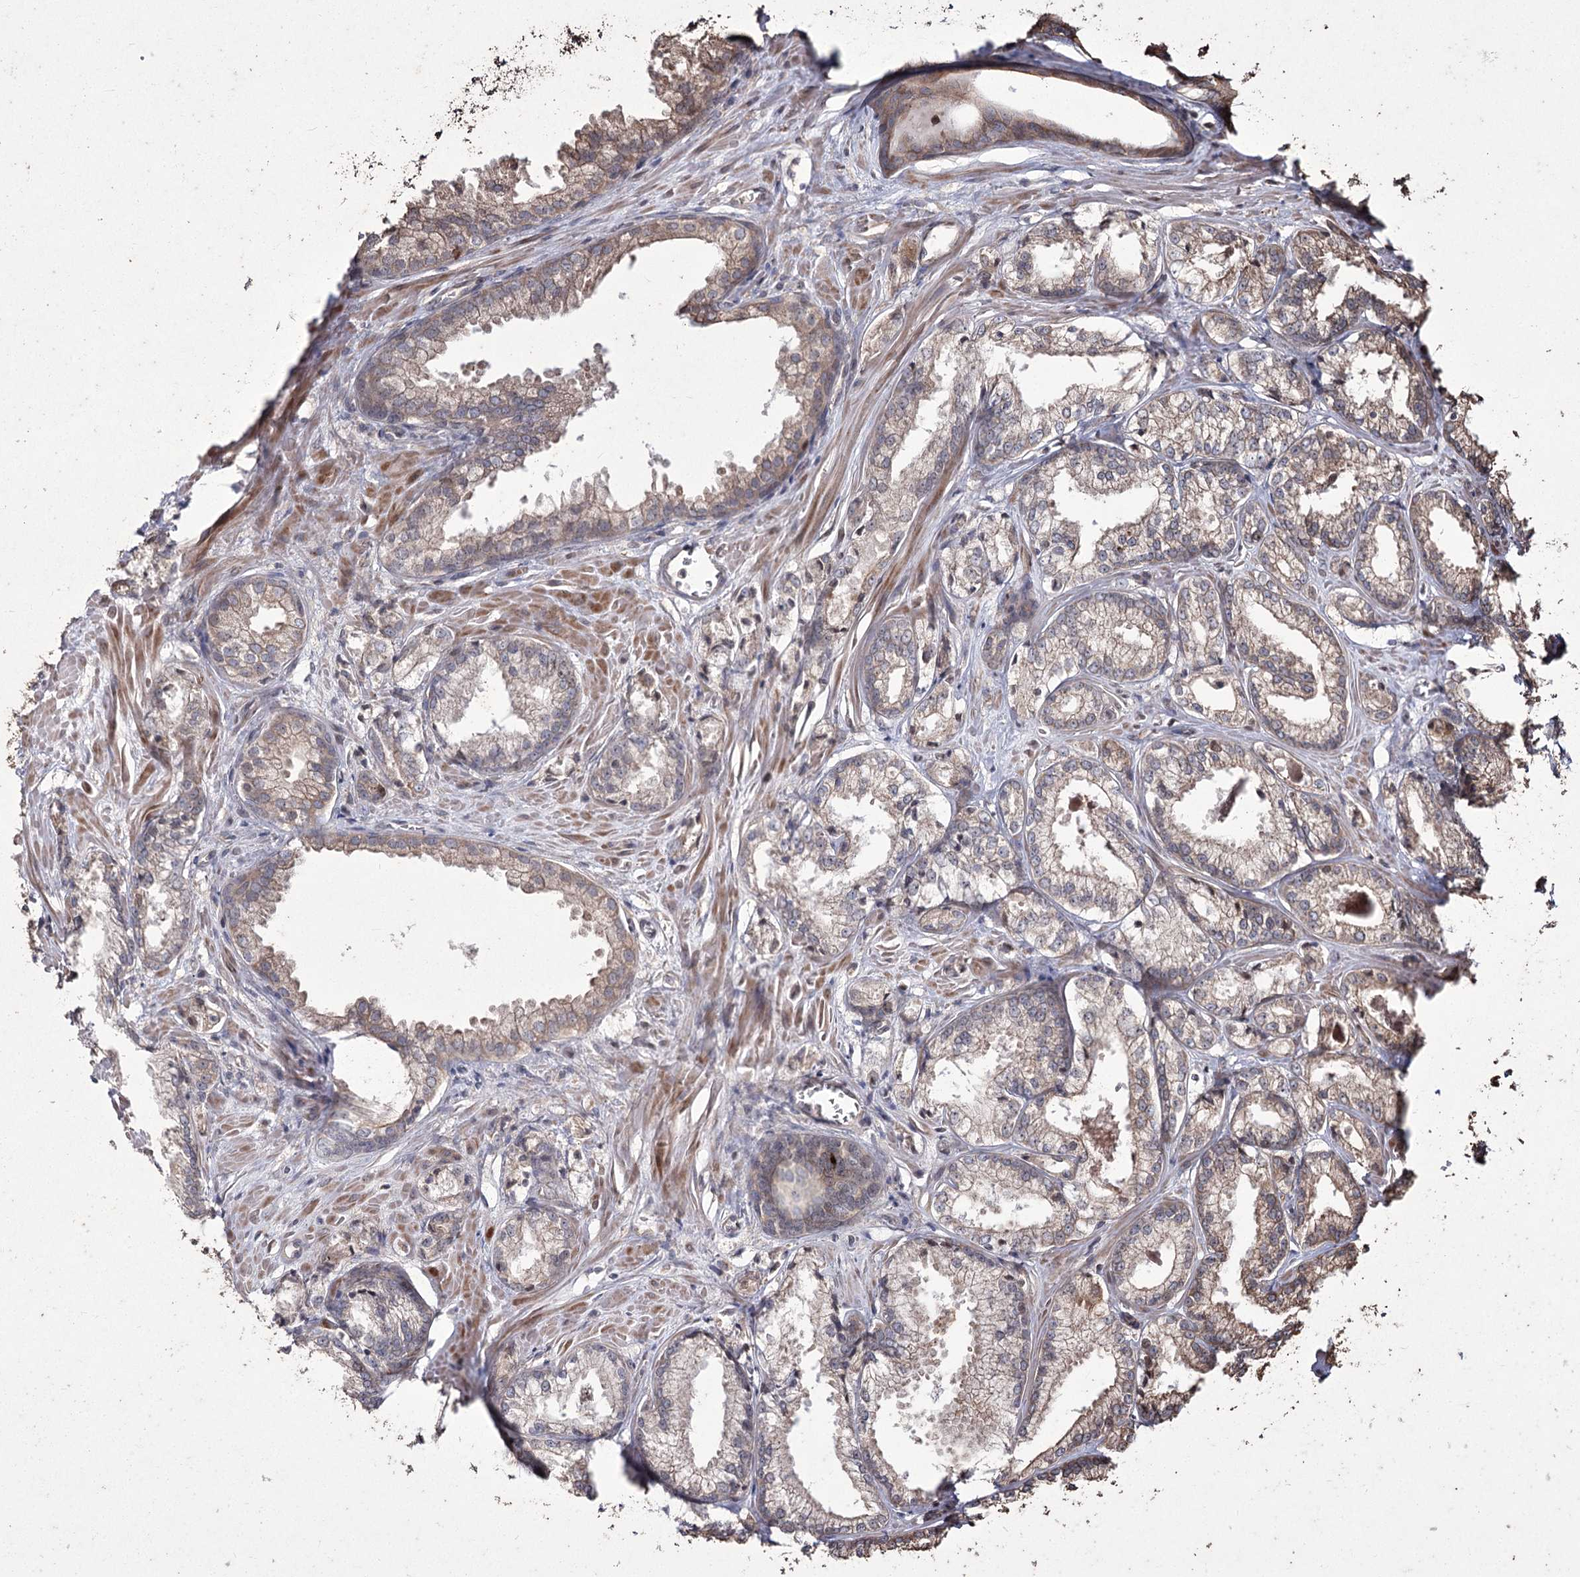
{"staining": {"intensity": "negative", "quantity": "none", "location": "none"}, "tissue": "prostate cancer", "cell_type": "Tumor cells", "image_type": "cancer", "snomed": [{"axis": "morphology", "description": "Adenocarcinoma, Low grade"}, {"axis": "topography", "description": "Prostate"}], "caption": "Immunohistochemical staining of human prostate low-grade adenocarcinoma shows no significant positivity in tumor cells.", "gene": "PRC1", "patient": {"sex": "male", "age": 47}}